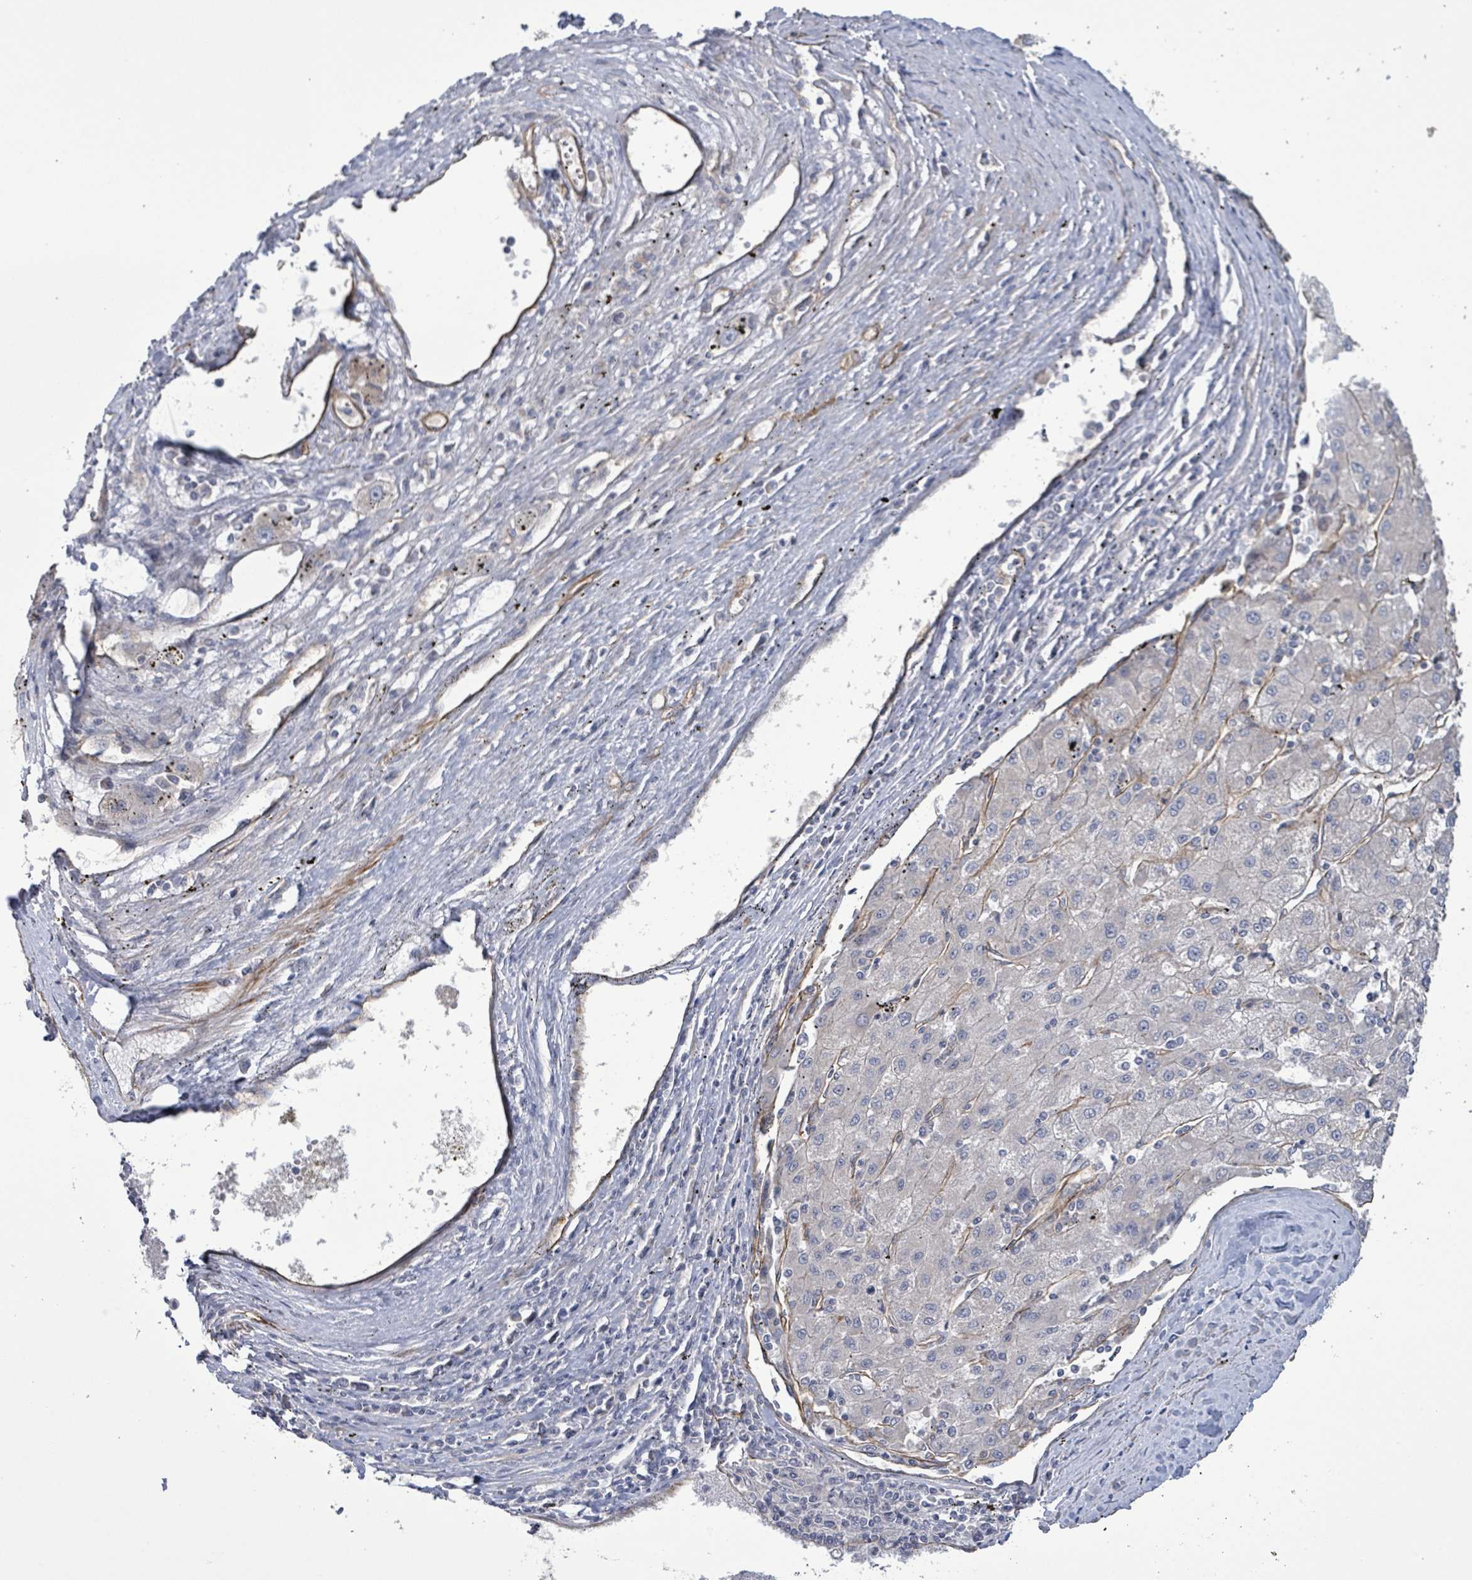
{"staining": {"intensity": "negative", "quantity": "none", "location": "none"}, "tissue": "liver cancer", "cell_type": "Tumor cells", "image_type": "cancer", "snomed": [{"axis": "morphology", "description": "Carcinoma, Hepatocellular, NOS"}, {"axis": "topography", "description": "Liver"}], "caption": "DAB immunohistochemical staining of liver cancer (hepatocellular carcinoma) displays no significant expression in tumor cells.", "gene": "KANK3", "patient": {"sex": "male", "age": 72}}